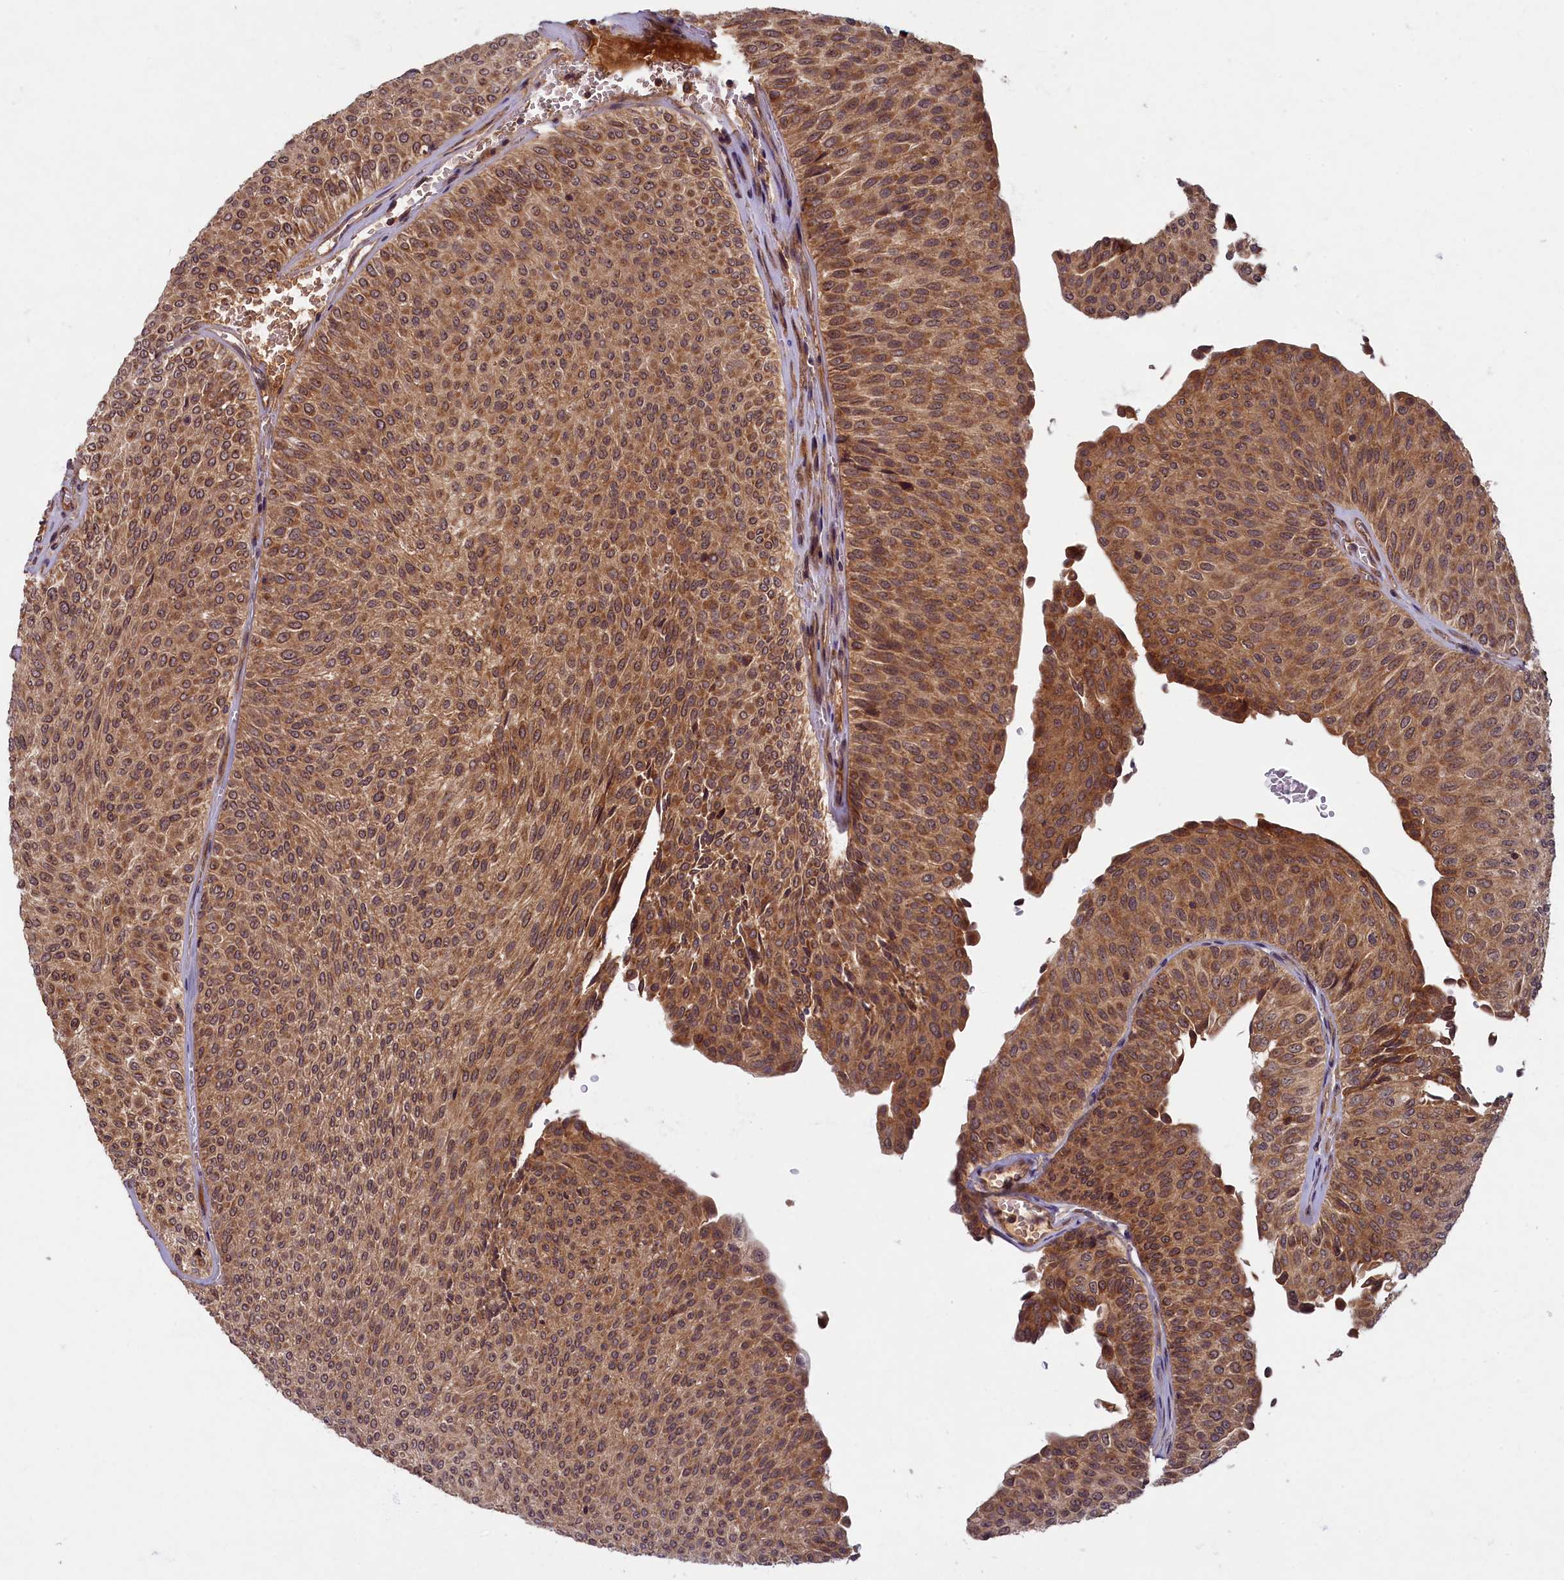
{"staining": {"intensity": "moderate", "quantity": ">75%", "location": "cytoplasmic/membranous,nuclear"}, "tissue": "urothelial cancer", "cell_type": "Tumor cells", "image_type": "cancer", "snomed": [{"axis": "morphology", "description": "Urothelial carcinoma, Low grade"}, {"axis": "topography", "description": "Urinary bladder"}], "caption": "Human urothelial cancer stained for a protein (brown) reveals moderate cytoplasmic/membranous and nuclear positive positivity in approximately >75% of tumor cells.", "gene": "BICD1", "patient": {"sex": "male", "age": 78}}